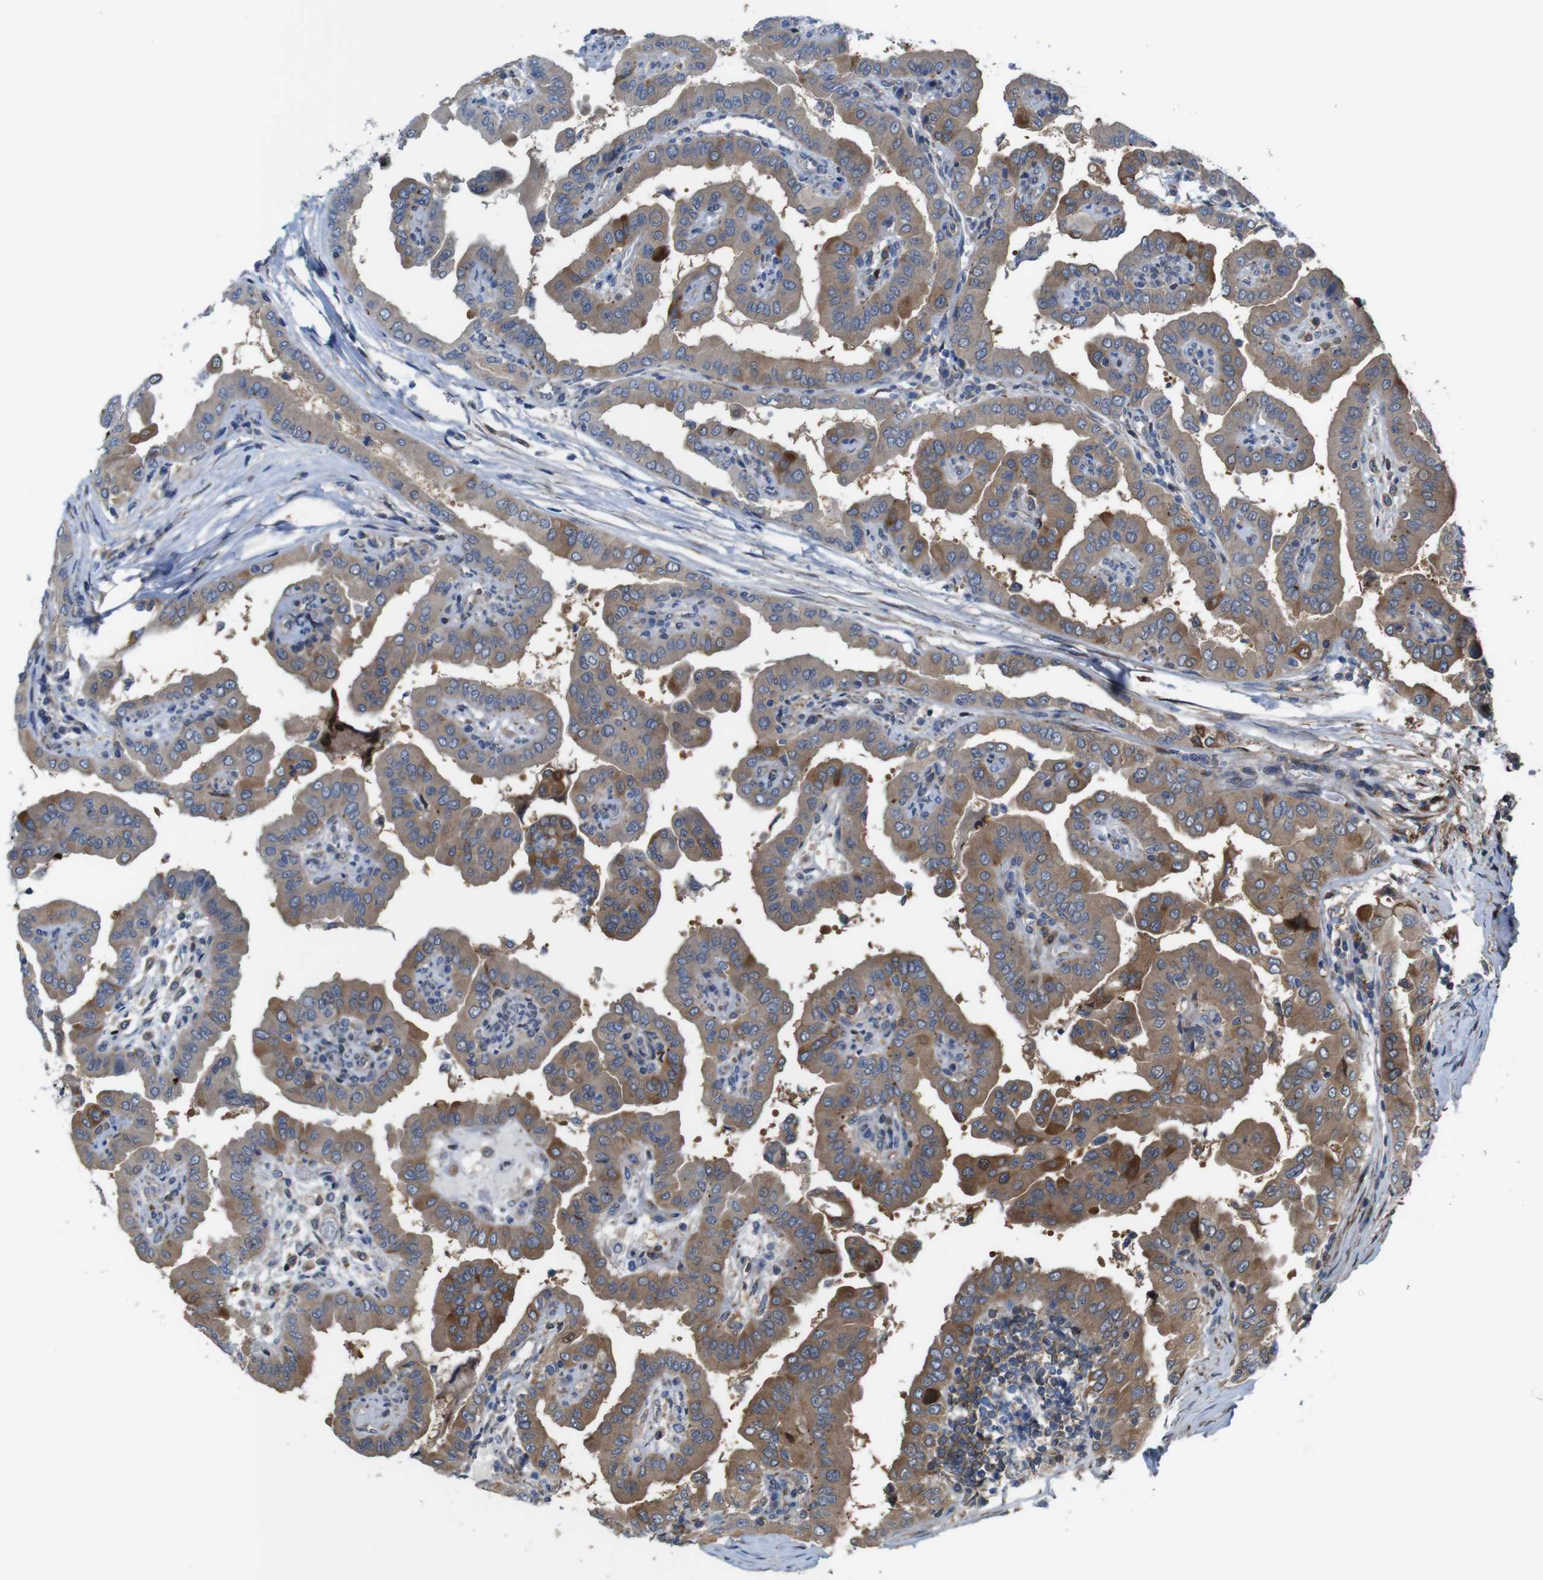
{"staining": {"intensity": "moderate", "quantity": ">75%", "location": "cytoplasmic/membranous"}, "tissue": "thyroid cancer", "cell_type": "Tumor cells", "image_type": "cancer", "snomed": [{"axis": "morphology", "description": "Papillary adenocarcinoma, NOS"}, {"axis": "topography", "description": "Thyroid gland"}], "caption": "This image demonstrates immunohistochemistry (IHC) staining of human papillary adenocarcinoma (thyroid), with medium moderate cytoplasmic/membranous expression in approximately >75% of tumor cells.", "gene": "PCOLCE2", "patient": {"sex": "male", "age": 33}}